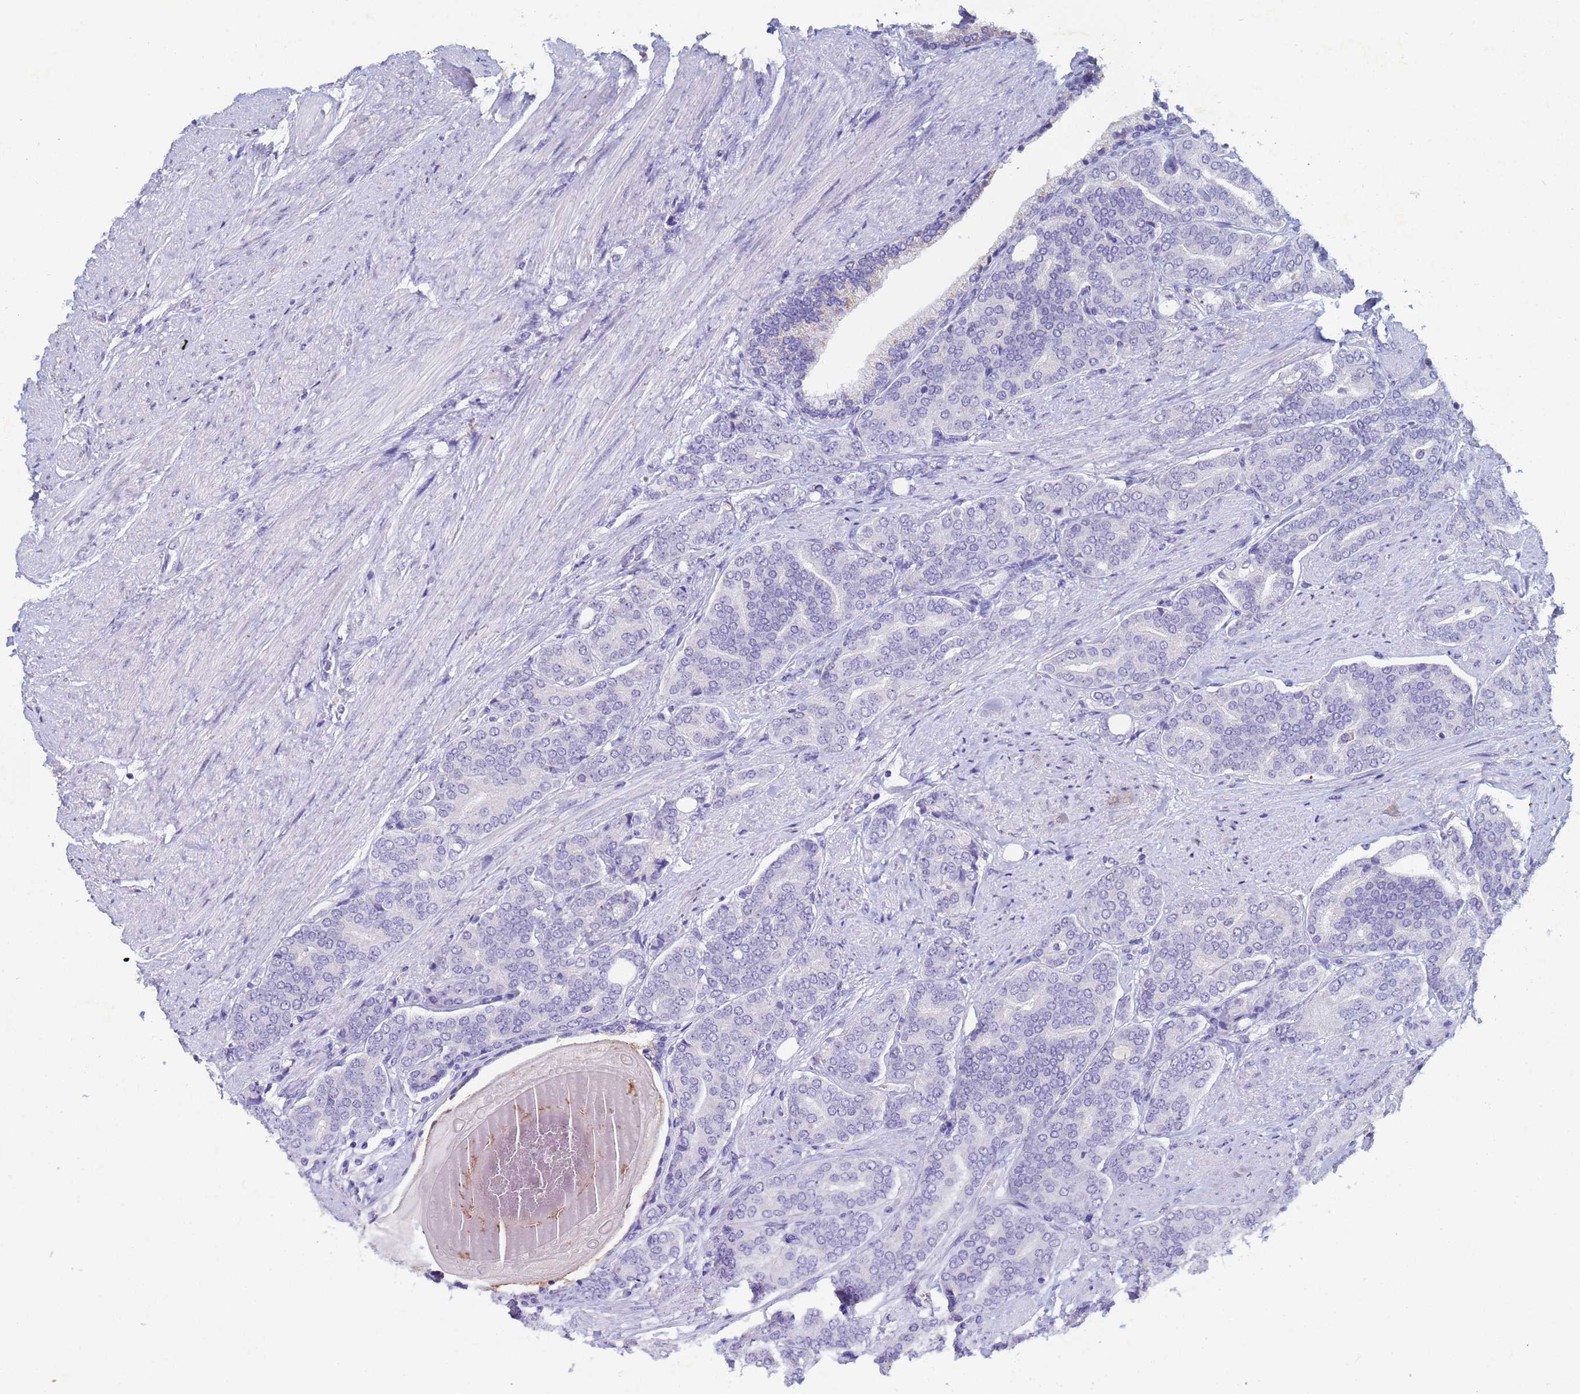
{"staining": {"intensity": "negative", "quantity": "none", "location": "none"}, "tissue": "prostate cancer", "cell_type": "Tumor cells", "image_type": "cancer", "snomed": [{"axis": "morphology", "description": "Adenocarcinoma, High grade"}, {"axis": "topography", "description": "Prostate"}], "caption": "Prostate cancer was stained to show a protein in brown. There is no significant staining in tumor cells.", "gene": "CSTB", "patient": {"sex": "male", "age": 67}}